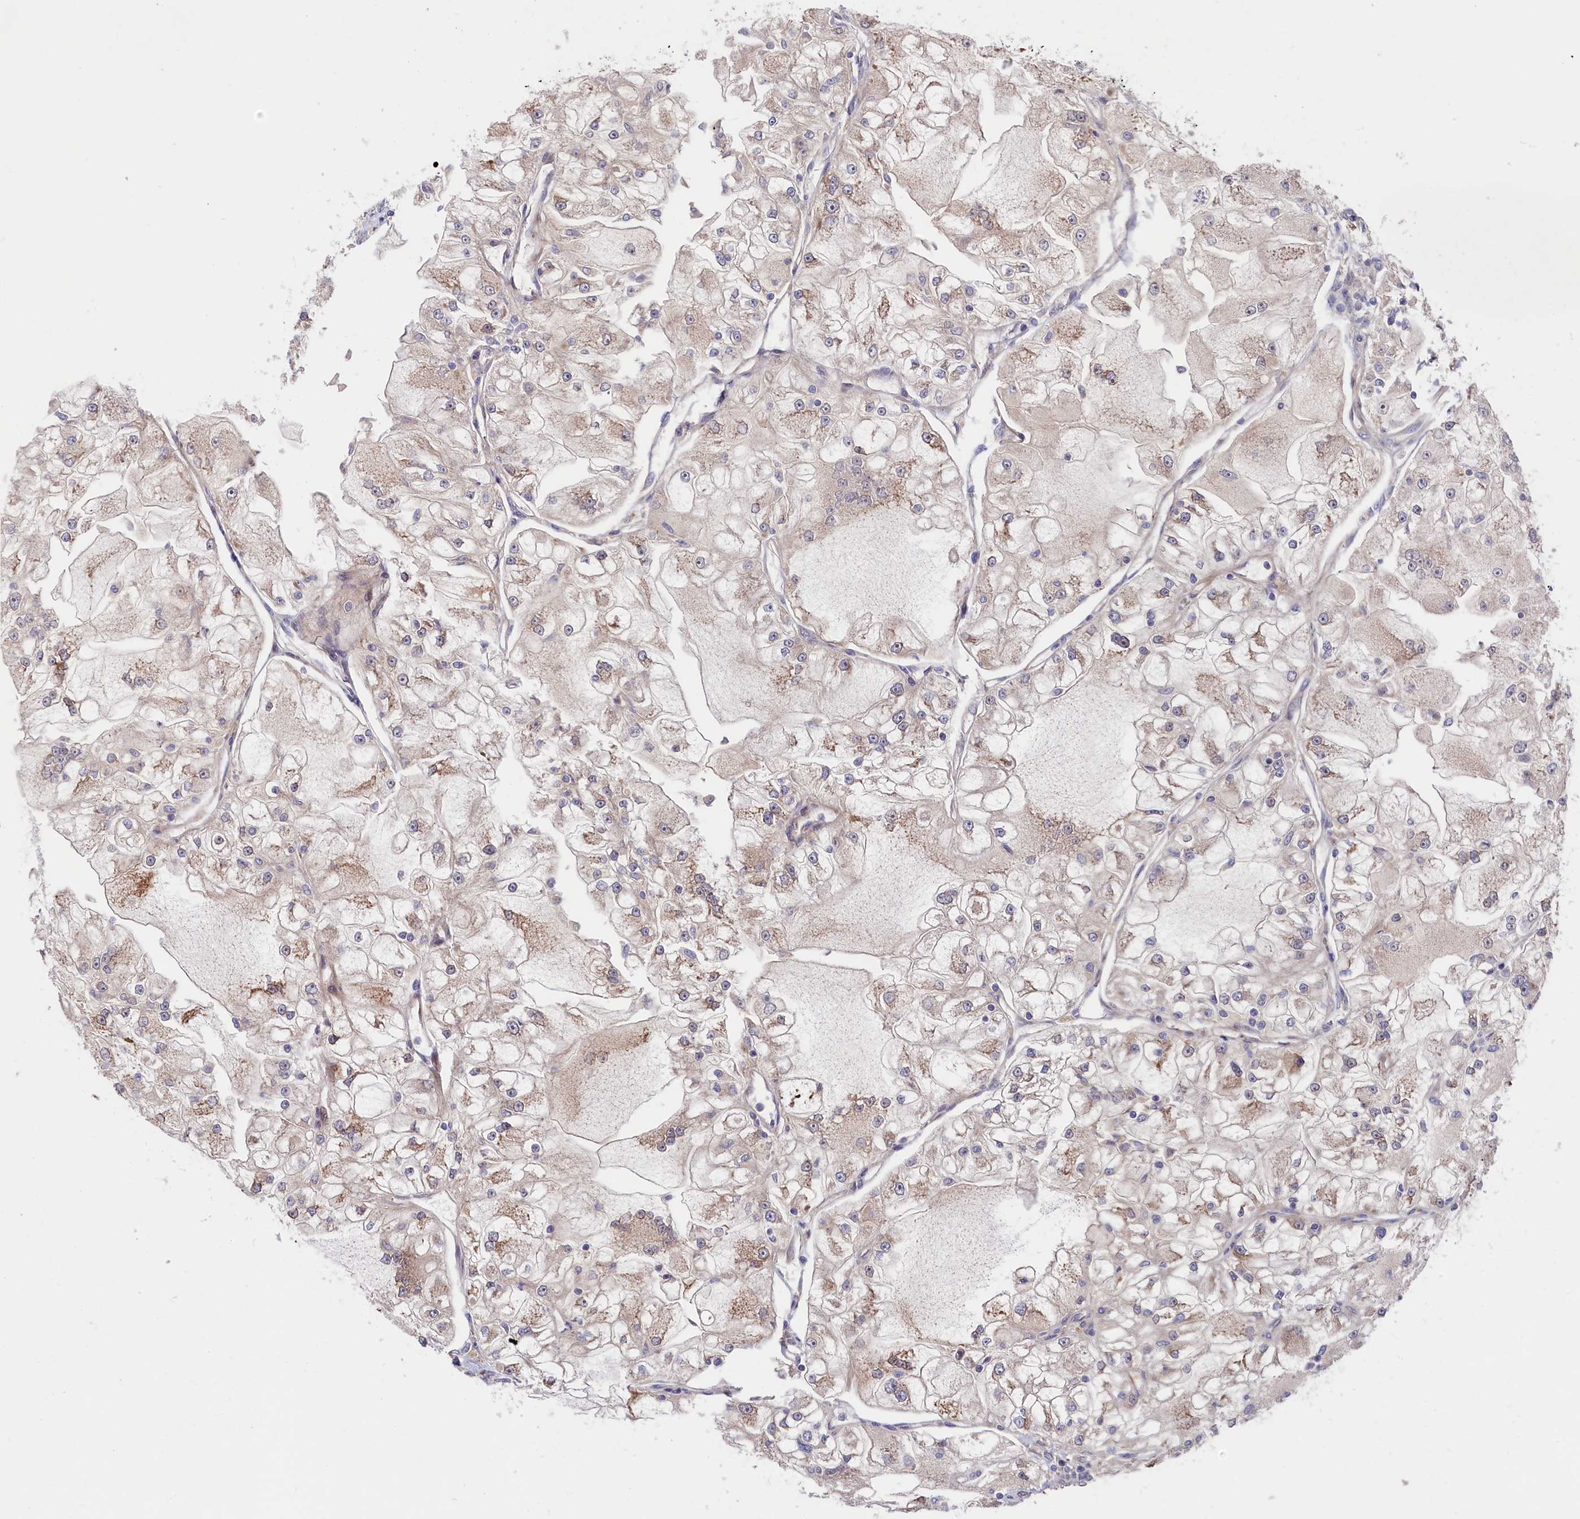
{"staining": {"intensity": "weak", "quantity": "<25%", "location": "cytoplasmic/membranous"}, "tissue": "renal cancer", "cell_type": "Tumor cells", "image_type": "cancer", "snomed": [{"axis": "morphology", "description": "Adenocarcinoma, NOS"}, {"axis": "topography", "description": "Kidney"}], "caption": "High magnification brightfield microscopy of adenocarcinoma (renal) stained with DAB (brown) and counterstained with hematoxylin (blue): tumor cells show no significant positivity. (DAB (3,3'-diaminobenzidine) immunohistochemistry (IHC), high magnification).", "gene": "CHST12", "patient": {"sex": "female", "age": 72}}